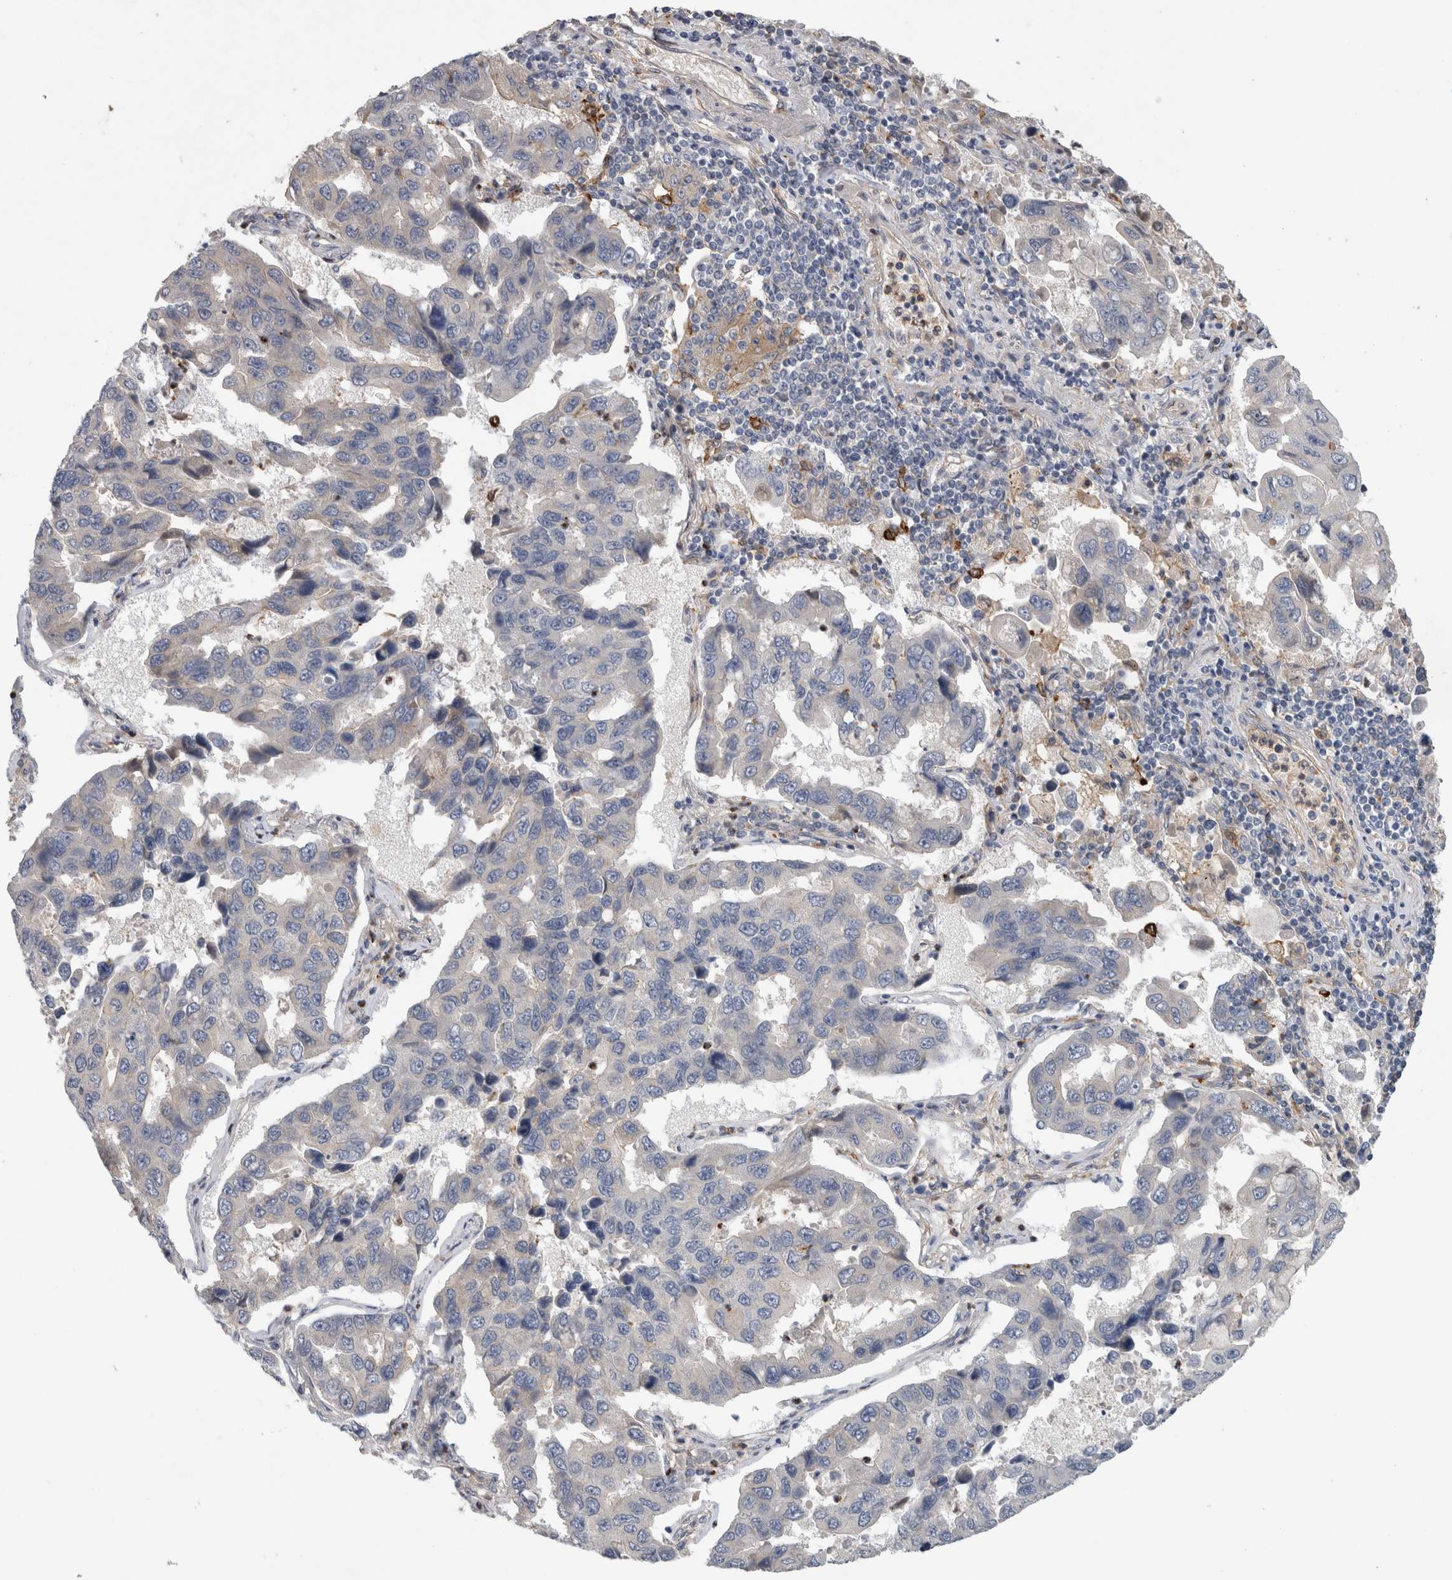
{"staining": {"intensity": "negative", "quantity": "none", "location": "none"}, "tissue": "lung cancer", "cell_type": "Tumor cells", "image_type": "cancer", "snomed": [{"axis": "morphology", "description": "Adenocarcinoma, NOS"}, {"axis": "topography", "description": "Lung"}], "caption": "IHC image of neoplastic tissue: human lung adenocarcinoma stained with DAB displays no significant protein staining in tumor cells. (DAB (3,3'-diaminobenzidine) immunohistochemistry (IHC), high magnification).", "gene": "ANKFY1", "patient": {"sex": "male", "age": 64}}